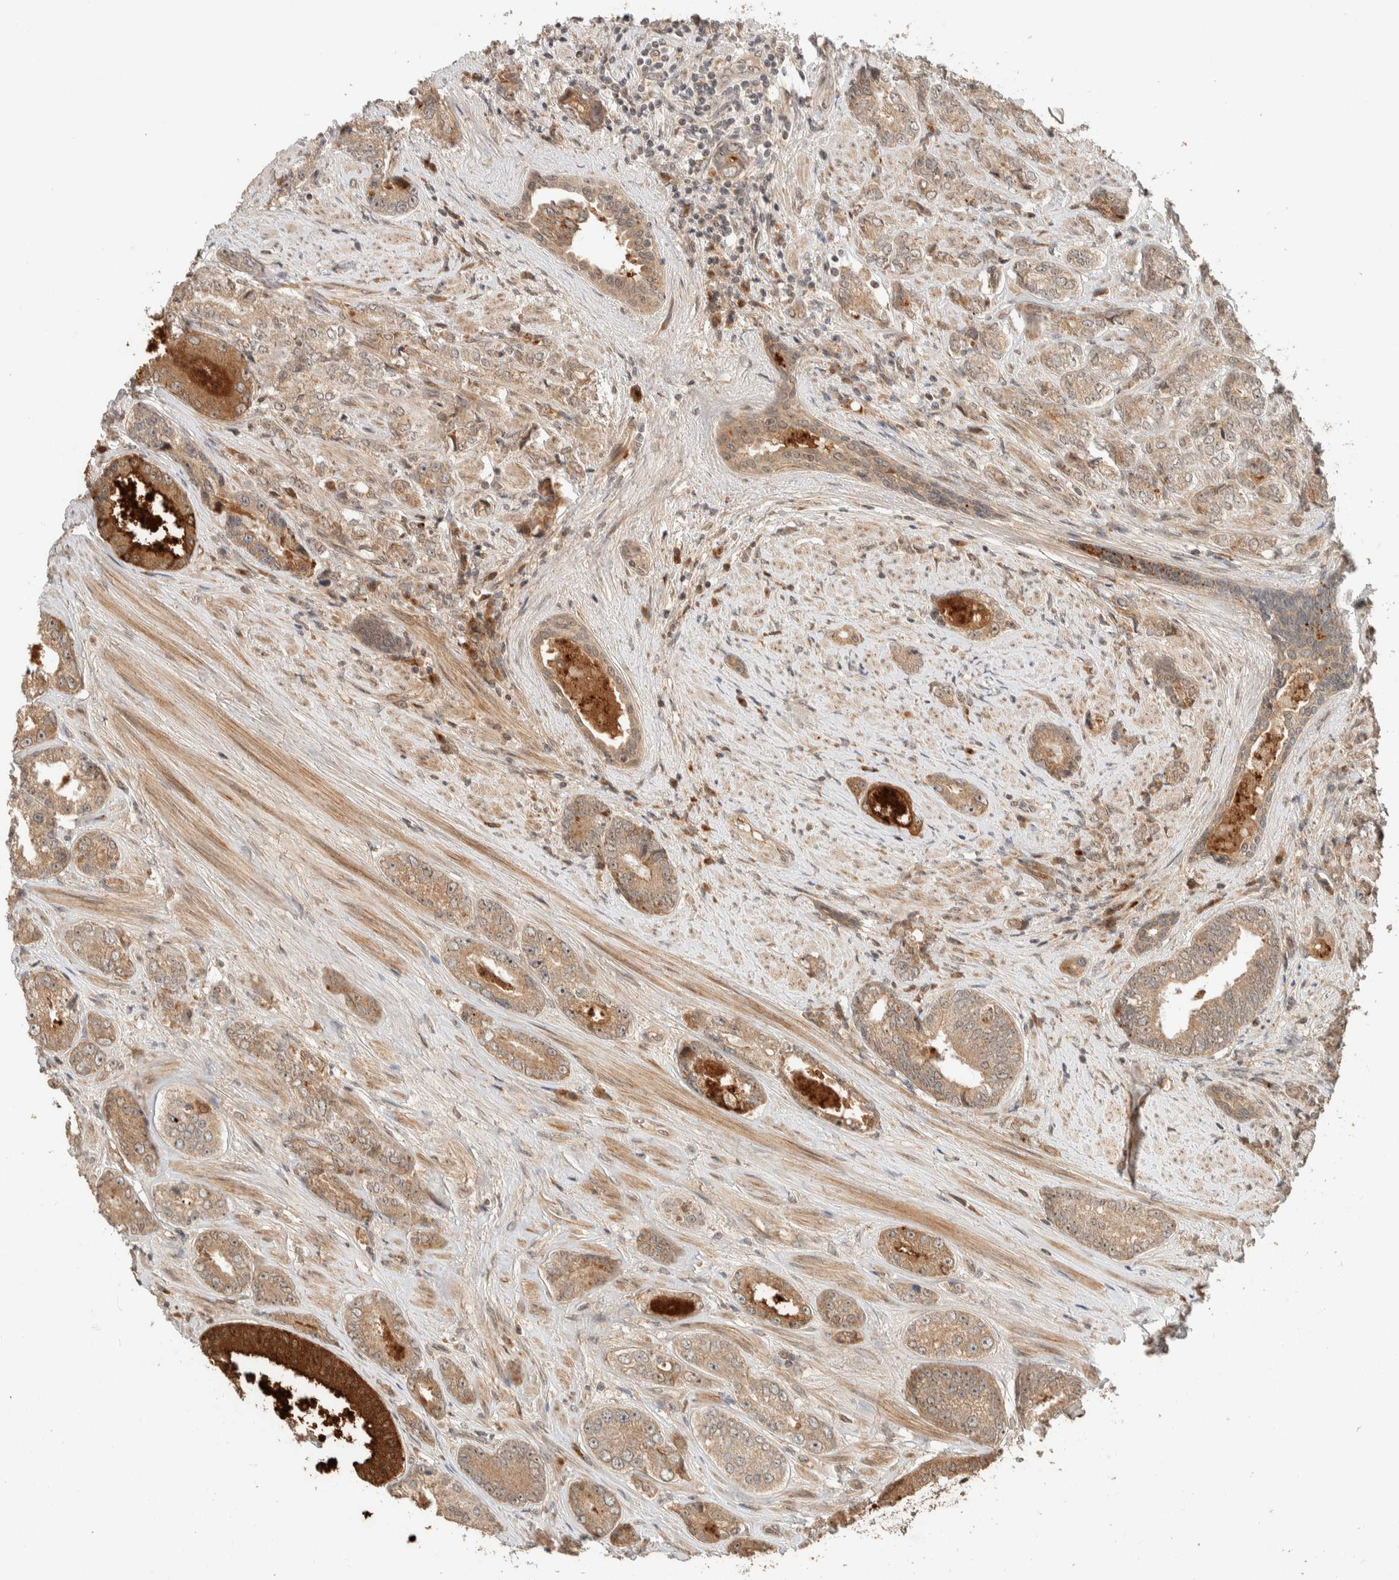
{"staining": {"intensity": "weak", "quantity": ">75%", "location": "cytoplasmic/membranous"}, "tissue": "prostate cancer", "cell_type": "Tumor cells", "image_type": "cancer", "snomed": [{"axis": "morphology", "description": "Adenocarcinoma, High grade"}, {"axis": "topography", "description": "Prostate"}], "caption": "Prostate adenocarcinoma (high-grade) tissue reveals weak cytoplasmic/membranous expression in about >75% of tumor cells", "gene": "ZBTB2", "patient": {"sex": "male", "age": 61}}